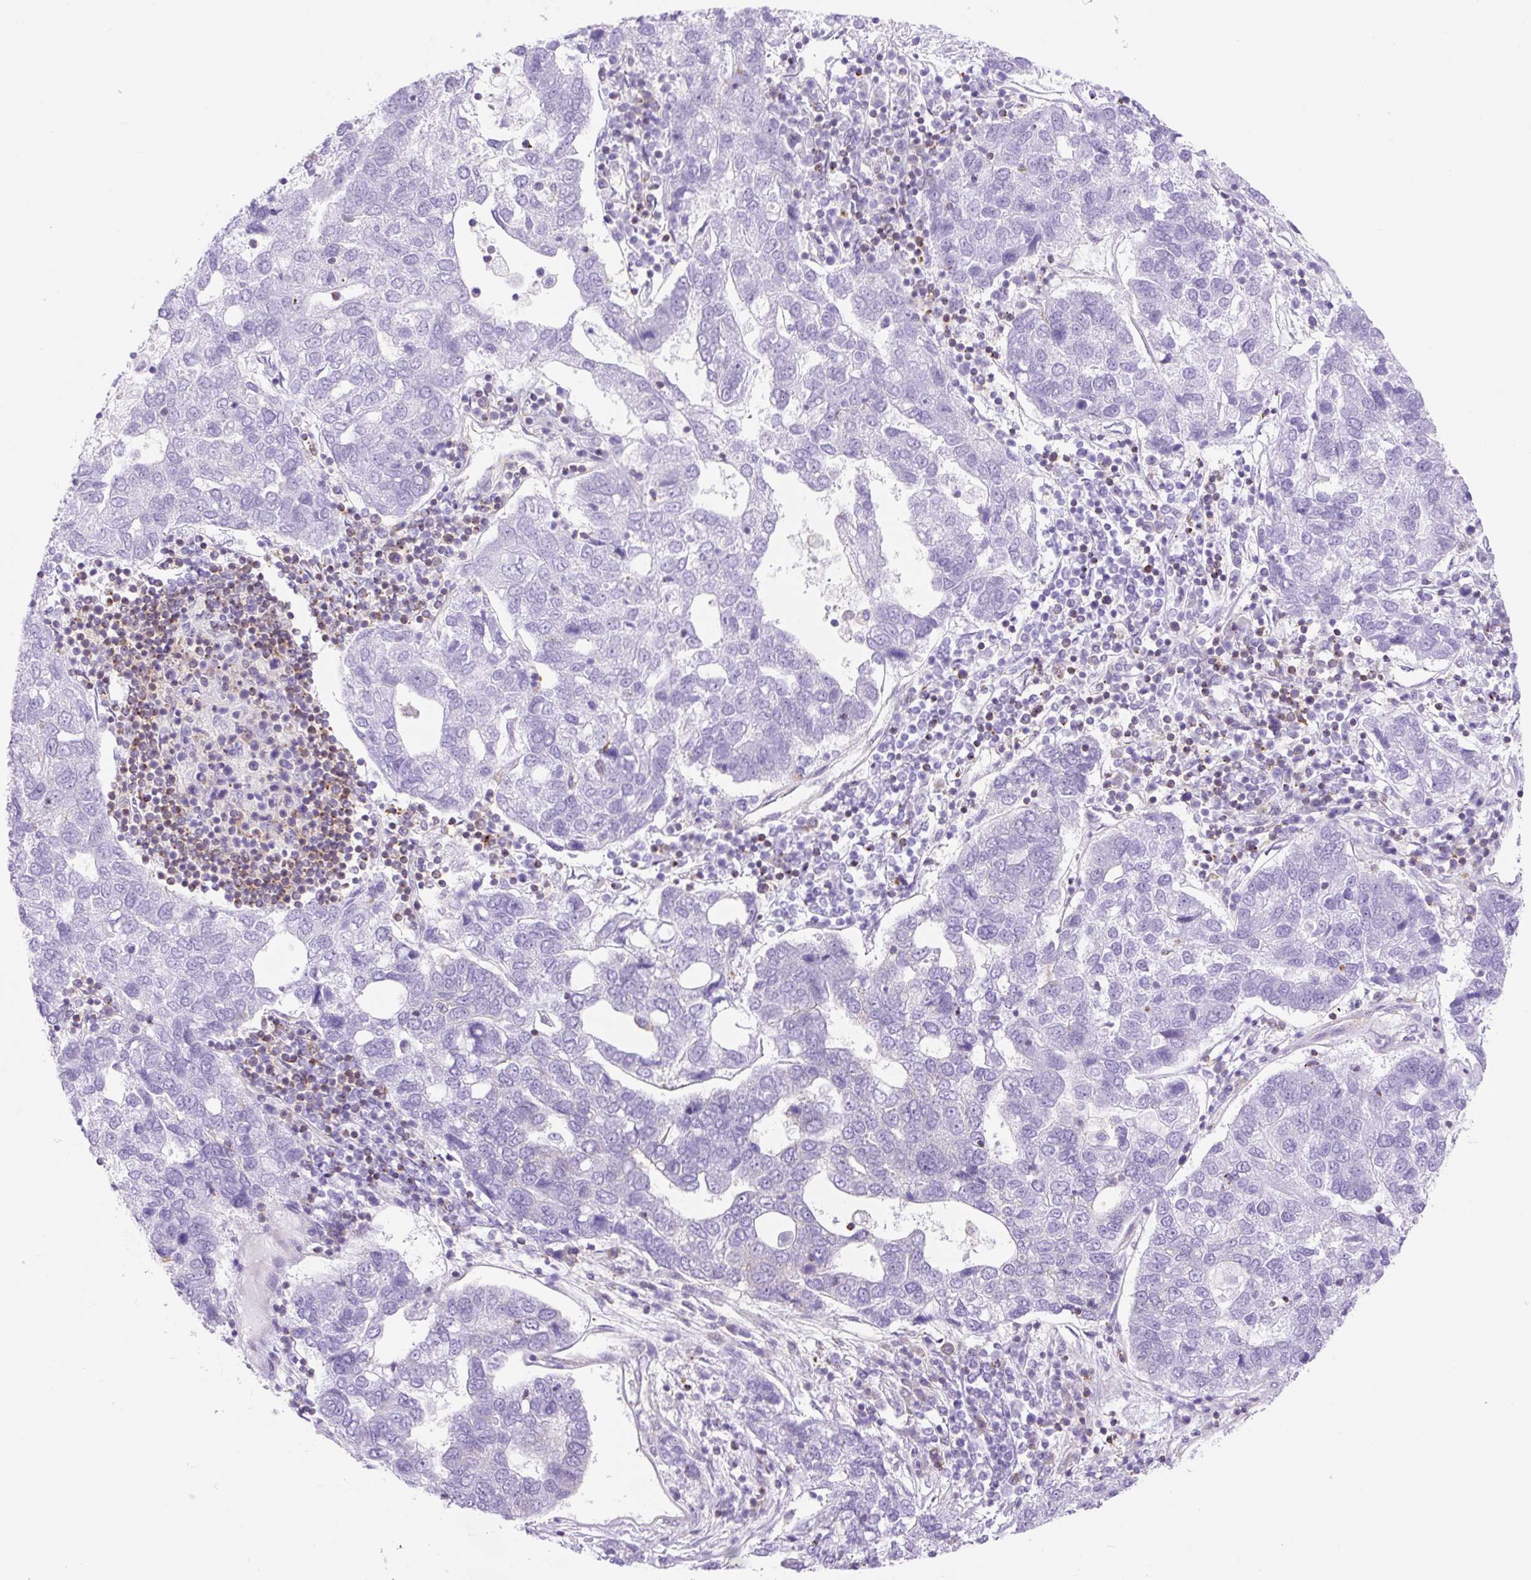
{"staining": {"intensity": "negative", "quantity": "none", "location": "none"}, "tissue": "pancreatic cancer", "cell_type": "Tumor cells", "image_type": "cancer", "snomed": [{"axis": "morphology", "description": "Adenocarcinoma, NOS"}, {"axis": "topography", "description": "Pancreas"}], "caption": "Tumor cells show no significant expression in pancreatic adenocarcinoma.", "gene": "DNM2", "patient": {"sex": "female", "age": 61}}